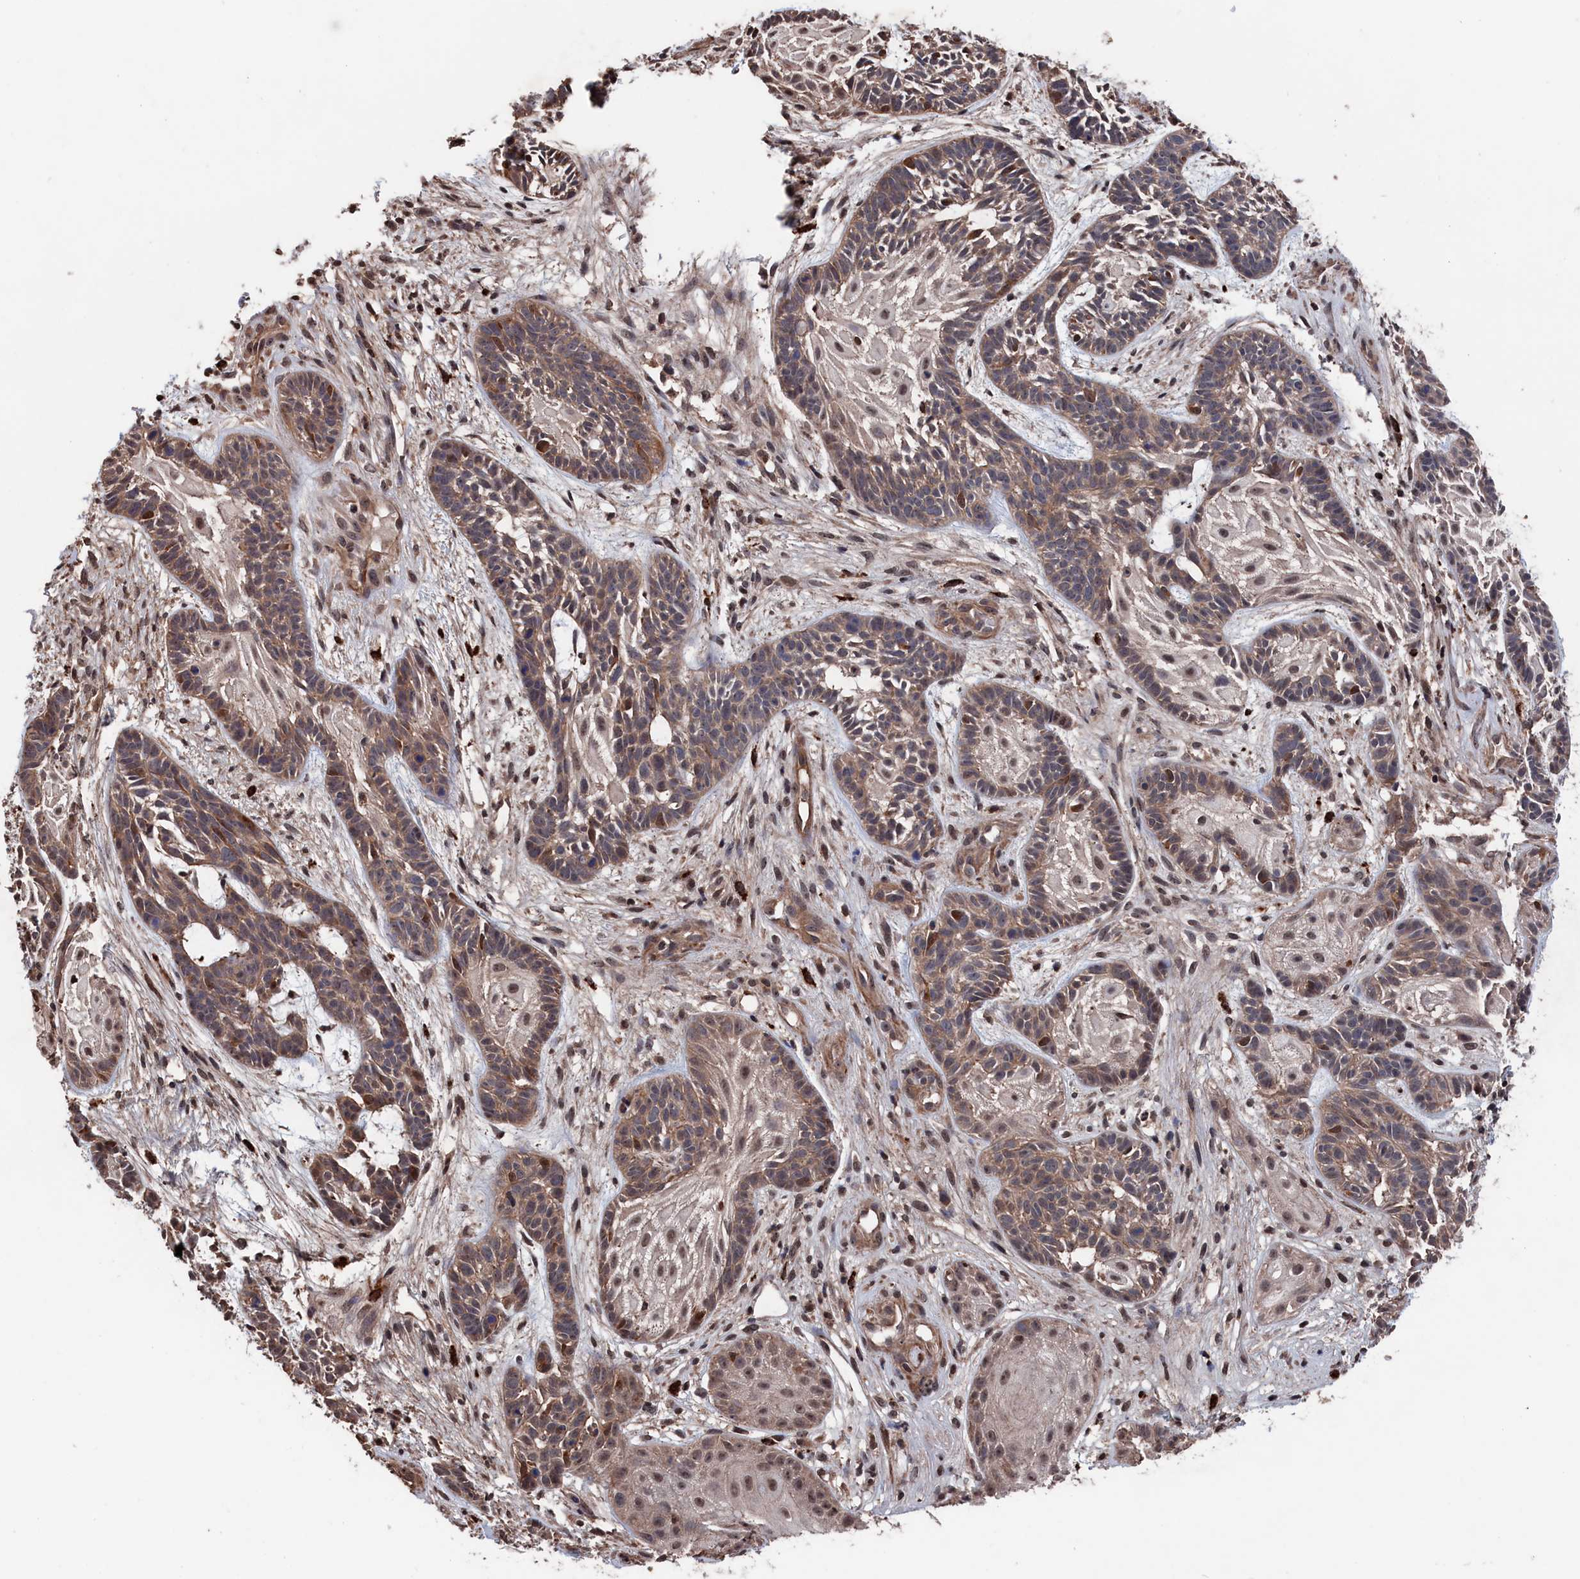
{"staining": {"intensity": "moderate", "quantity": ">75%", "location": "cytoplasmic/membranous,nuclear"}, "tissue": "skin cancer", "cell_type": "Tumor cells", "image_type": "cancer", "snomed": [{"axis": "morphology", "description": "Basal cell carcinoma"}, {"axis": "topography", "description": "Skin"}], "caption": "High-magnification brightfield microscopy of skin cancer stained with DAB (brown) and counterstained with hematoxylin (blue). tumor cells exhibit moderate cytoplasmic/membranous and nuclear staining is seen in approximately>75% of cells.", "gene": "PDE12", "patient": {"sex": "male", "age": 89}}